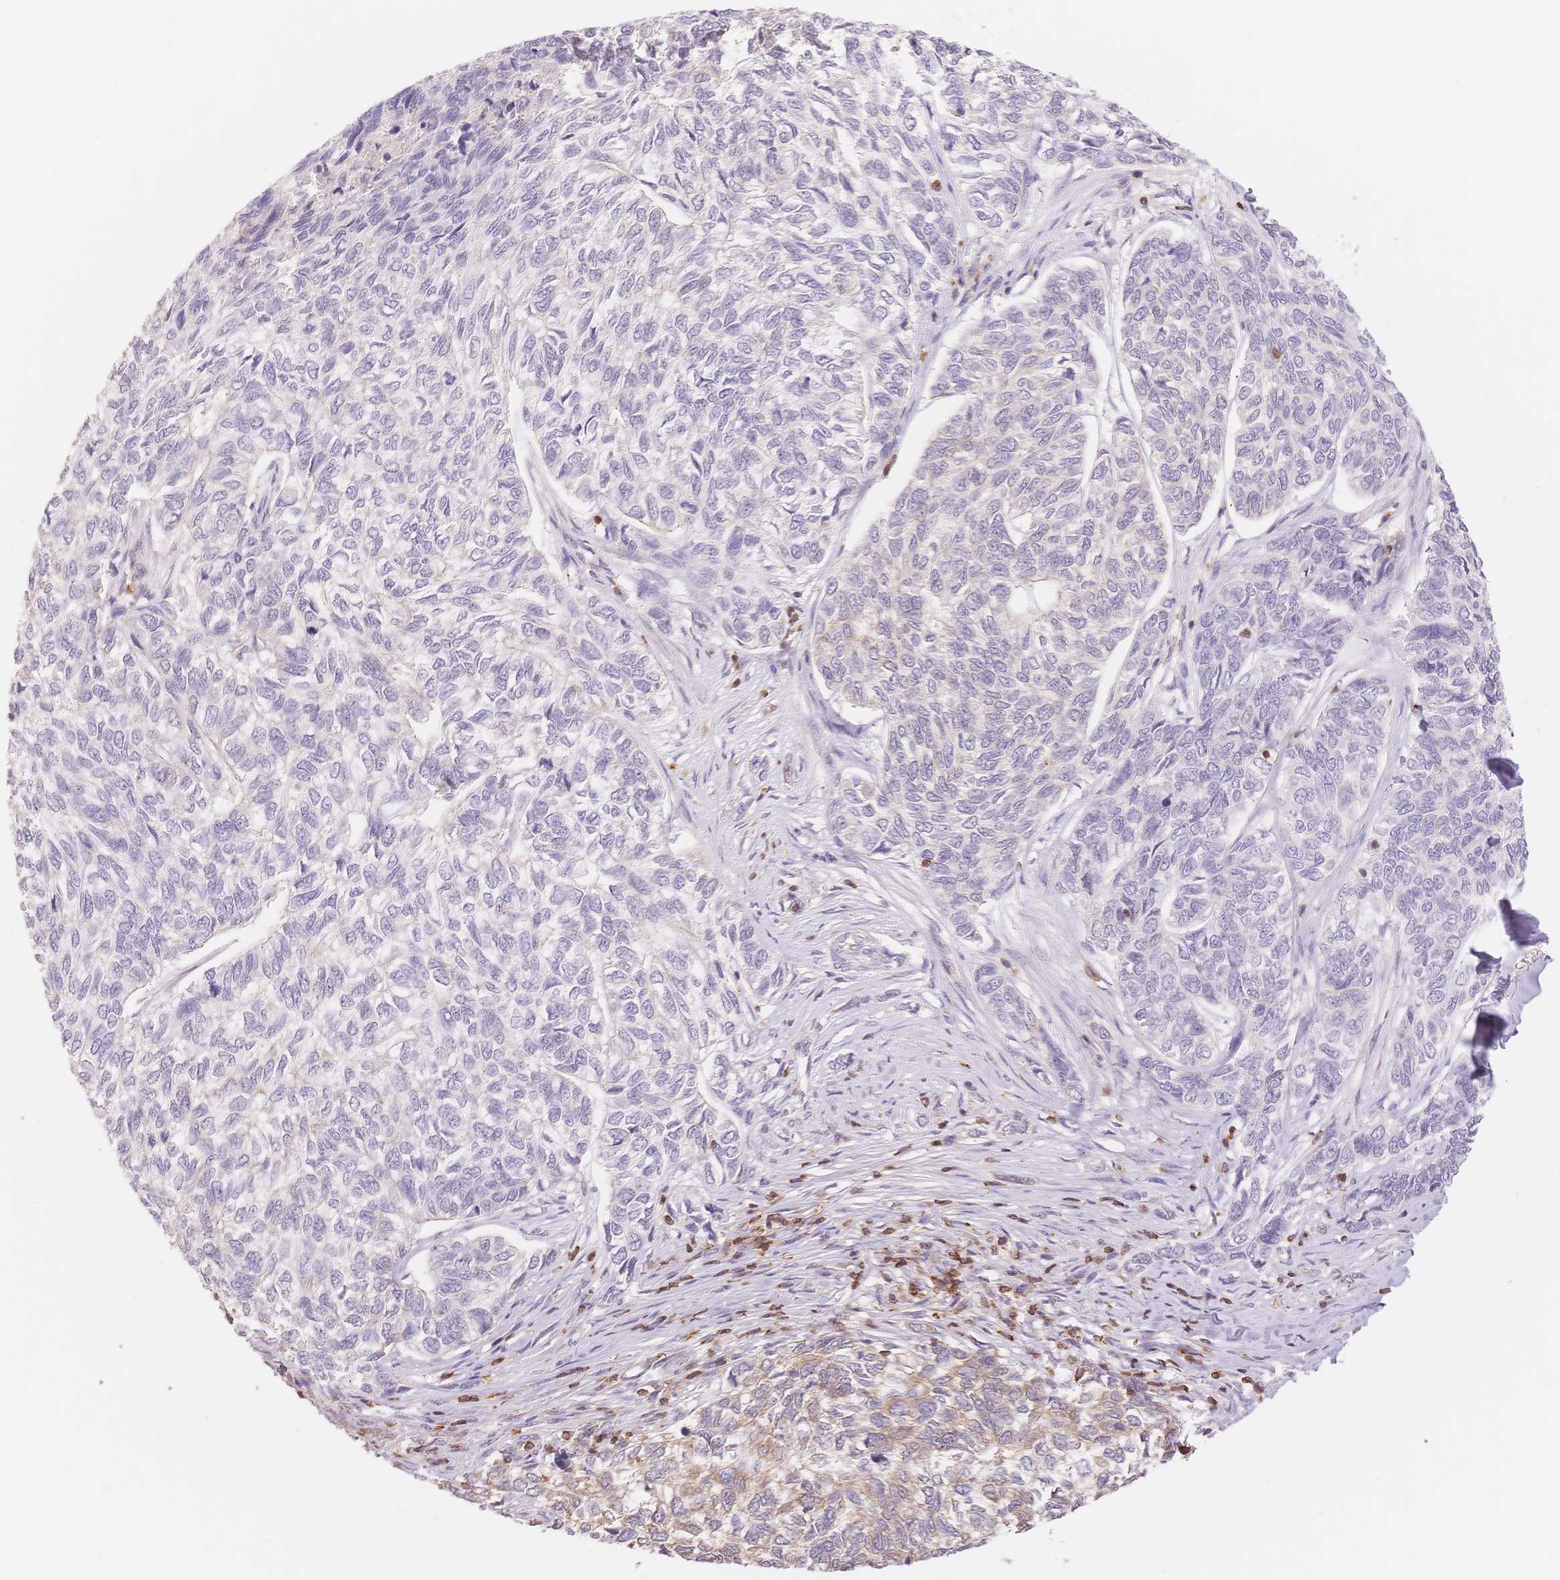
{"staining": {"intensity": "weak", "quantity": "25%-75%", "location": "cytoplasmic/membranous"}, "tissue": "skin cancer", "cell_type": "Tumor cells", "image_type": "cancer", "snomed": [{"axis": "morphology", "description": "Basal cell carcinoma"}, {"axis": "topography", "description": "Skin"}], "caption": "DAB (3,3'-diaminobenzidine) immunohistochemical staining of skin cancer (basal cell carcinoma) demonstrates weak cytoplasmic/membranous protein expression in approximately 25%-75% of tumor cells.", "gene": "STK39", "patient": {"sex": "female", "age": 65}}